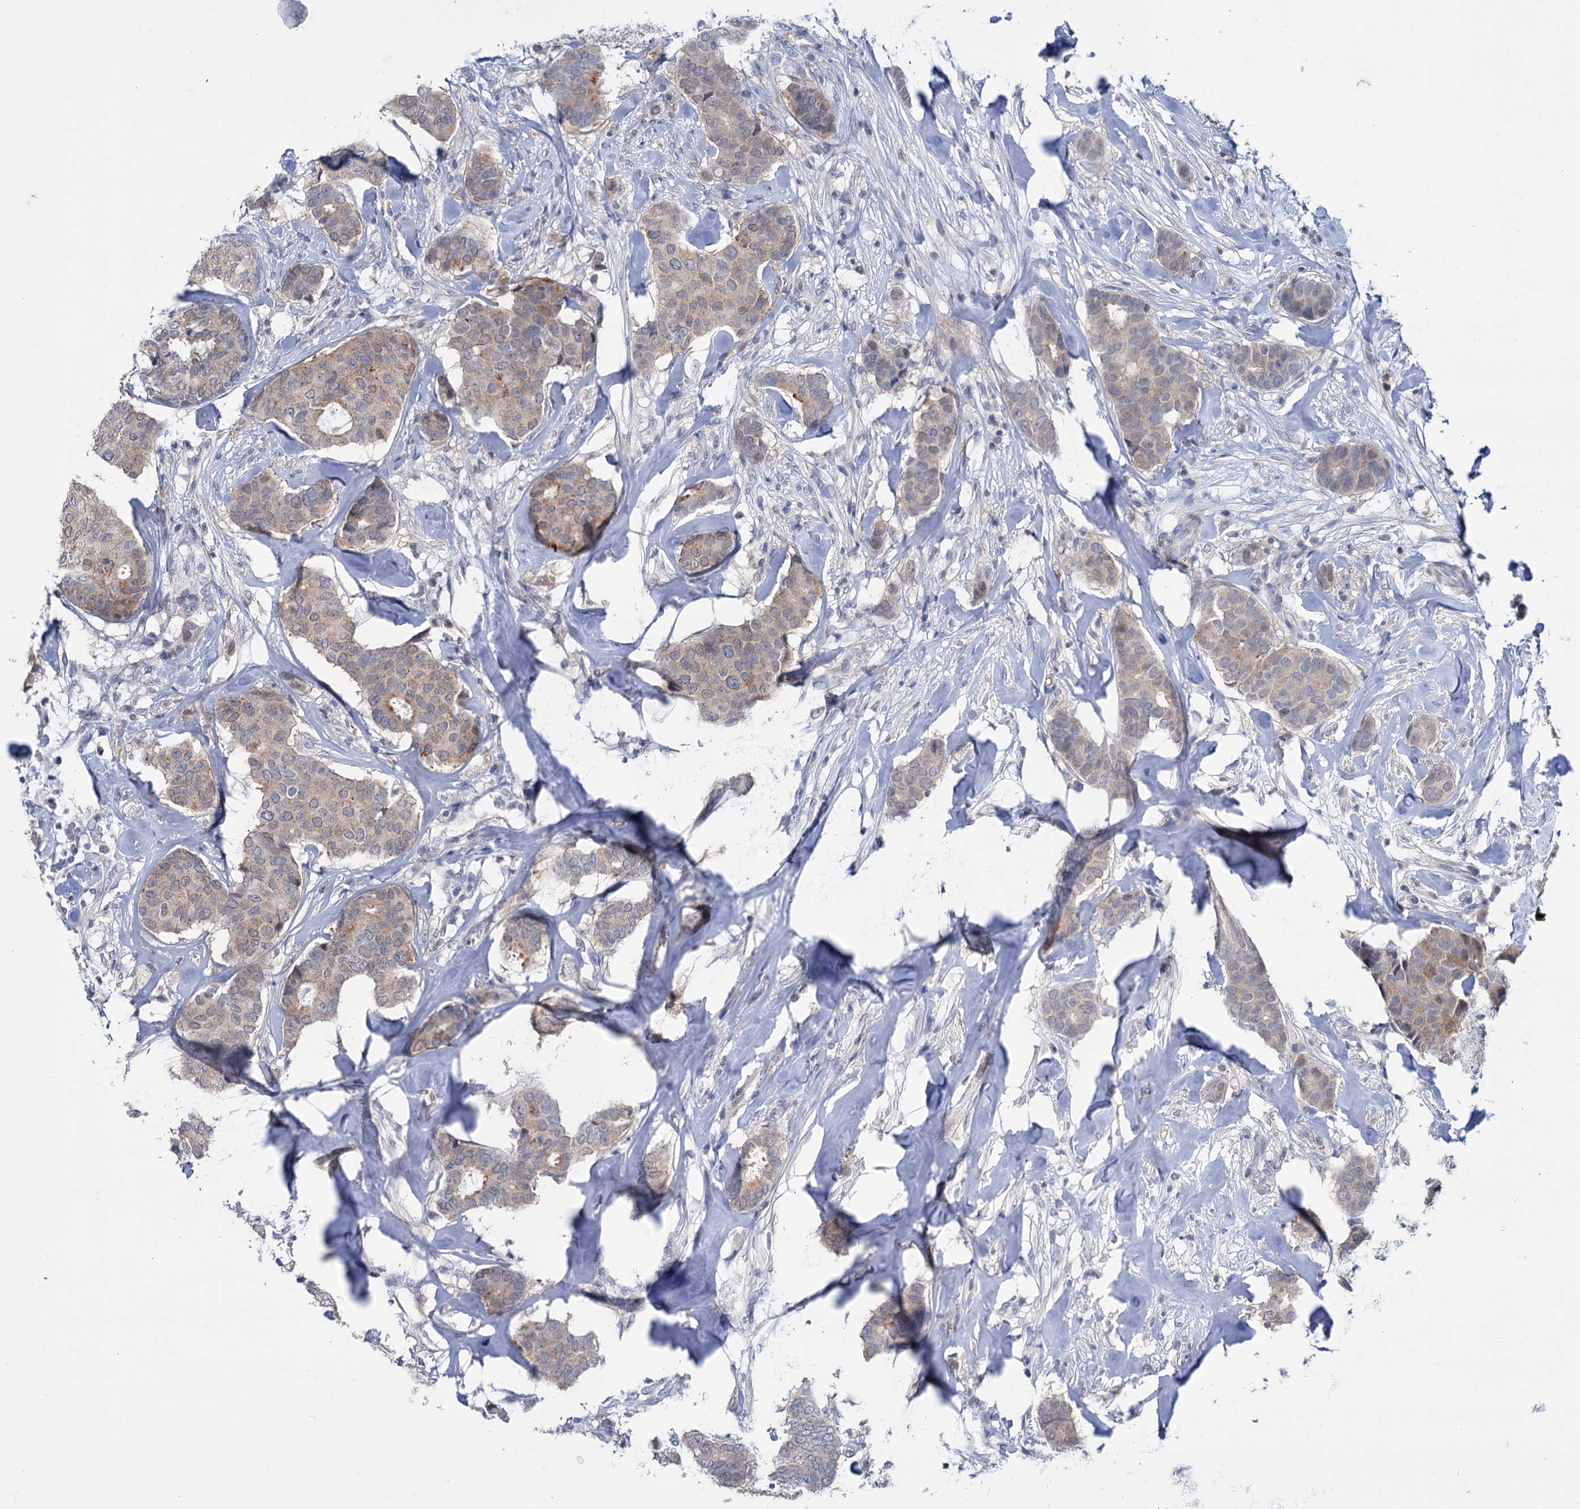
{"staining": {"intensity": "moderate", "quantity": "25%-75%", "location": "cytoplasmic/membranous"}, "tissue": "breast cancer", "cell_type": "Tumor cells", "image_type": "cancer", "snomed": [{"axis": "morphology", "description": "Duct carcinoma"}, {"axis": "topography", "description": "Breast"}], "caption": "An image showing moderate cytoplasmic/membranous staining in approximately 25%-75% of tumor cells in invasive ductal carcinoma (breast), as visualized by brown immunohistochemical staining.", "gene": "MID1IP1", "patient": {"sex": "female", "age": 75}}